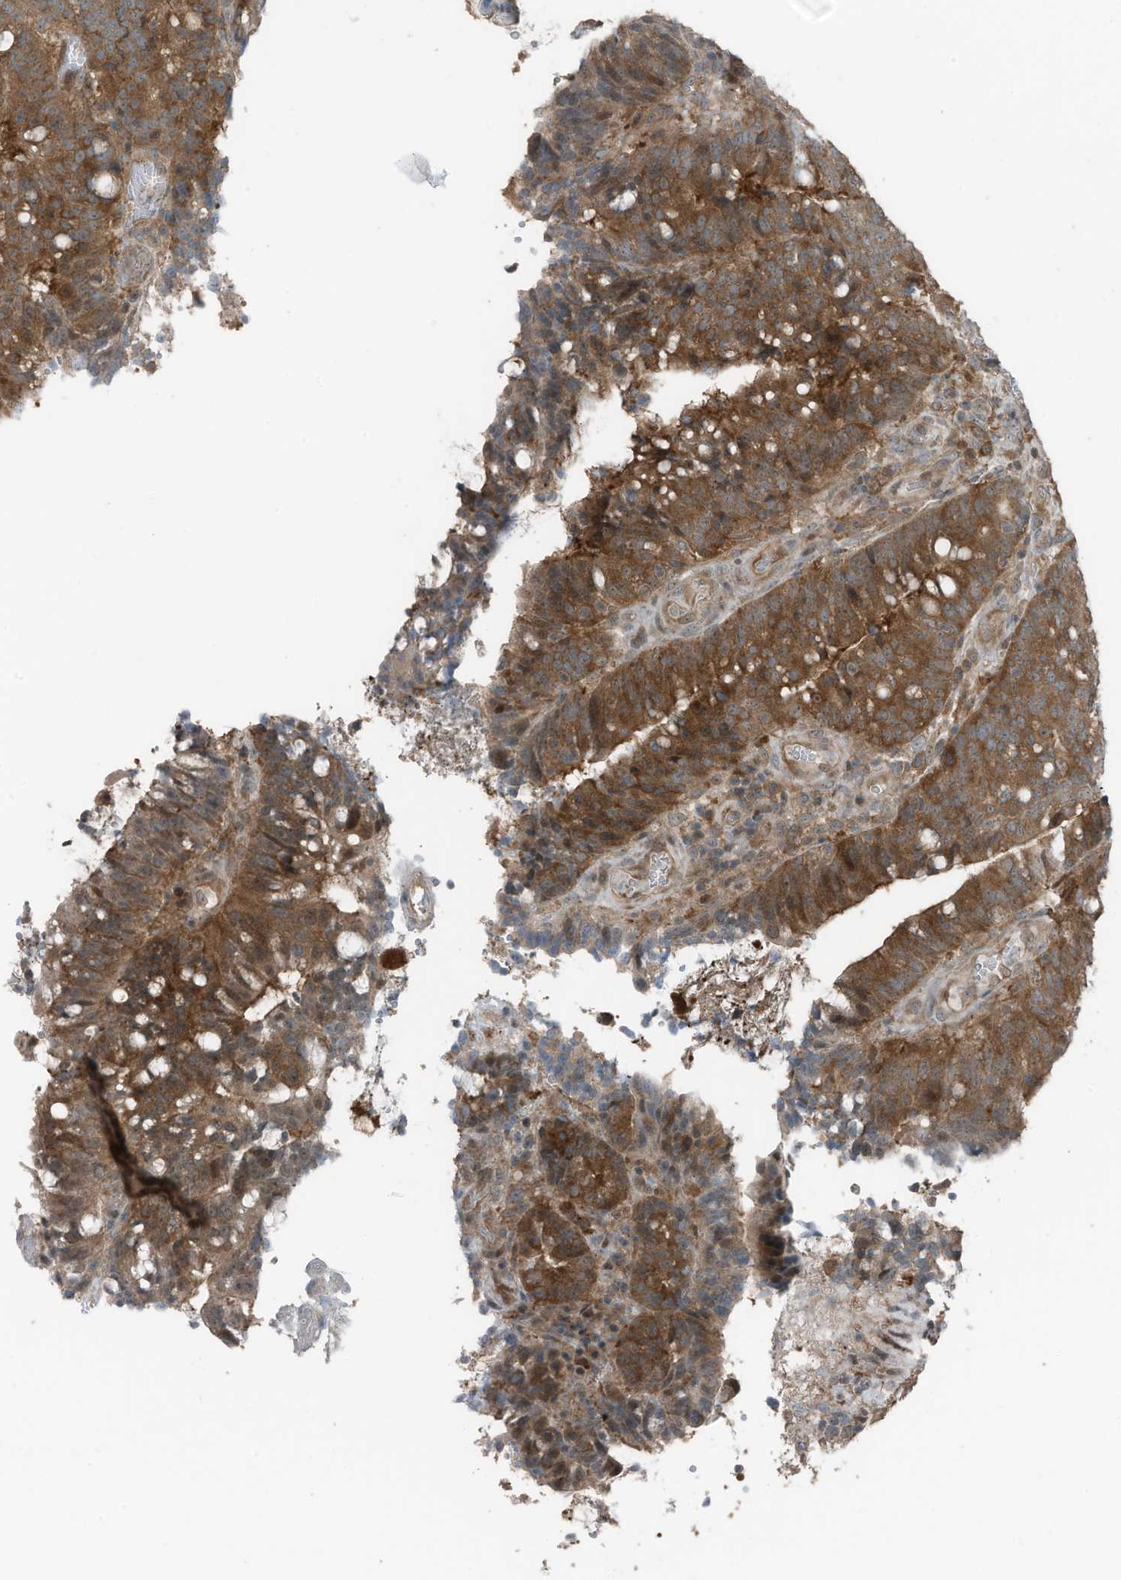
{"staining": {"intensity": "moderate", "quantity": ">75%", "location": "cytoplasmic/membranous"}, "tissue": "colorectal cancer", "cell_type": "Tumor cells", "image_type": "cancer", "snomed": [{"axis": "morphology", "description": "Adenocarcinoma, NOS"}, {"axis": "topography", "description": "Colon"}], "caption": "Immunohistochemical staining of colorectal cancer (adenocarcinoma) reveals medium levels of moderate cytoplasmic/membranous protein positivity in about >75% of tumor cells. (IHC, brightfield microscopy, high magnification).", "gene": "TXNDC9", "patient": {"sex": "female", "age": 66}}